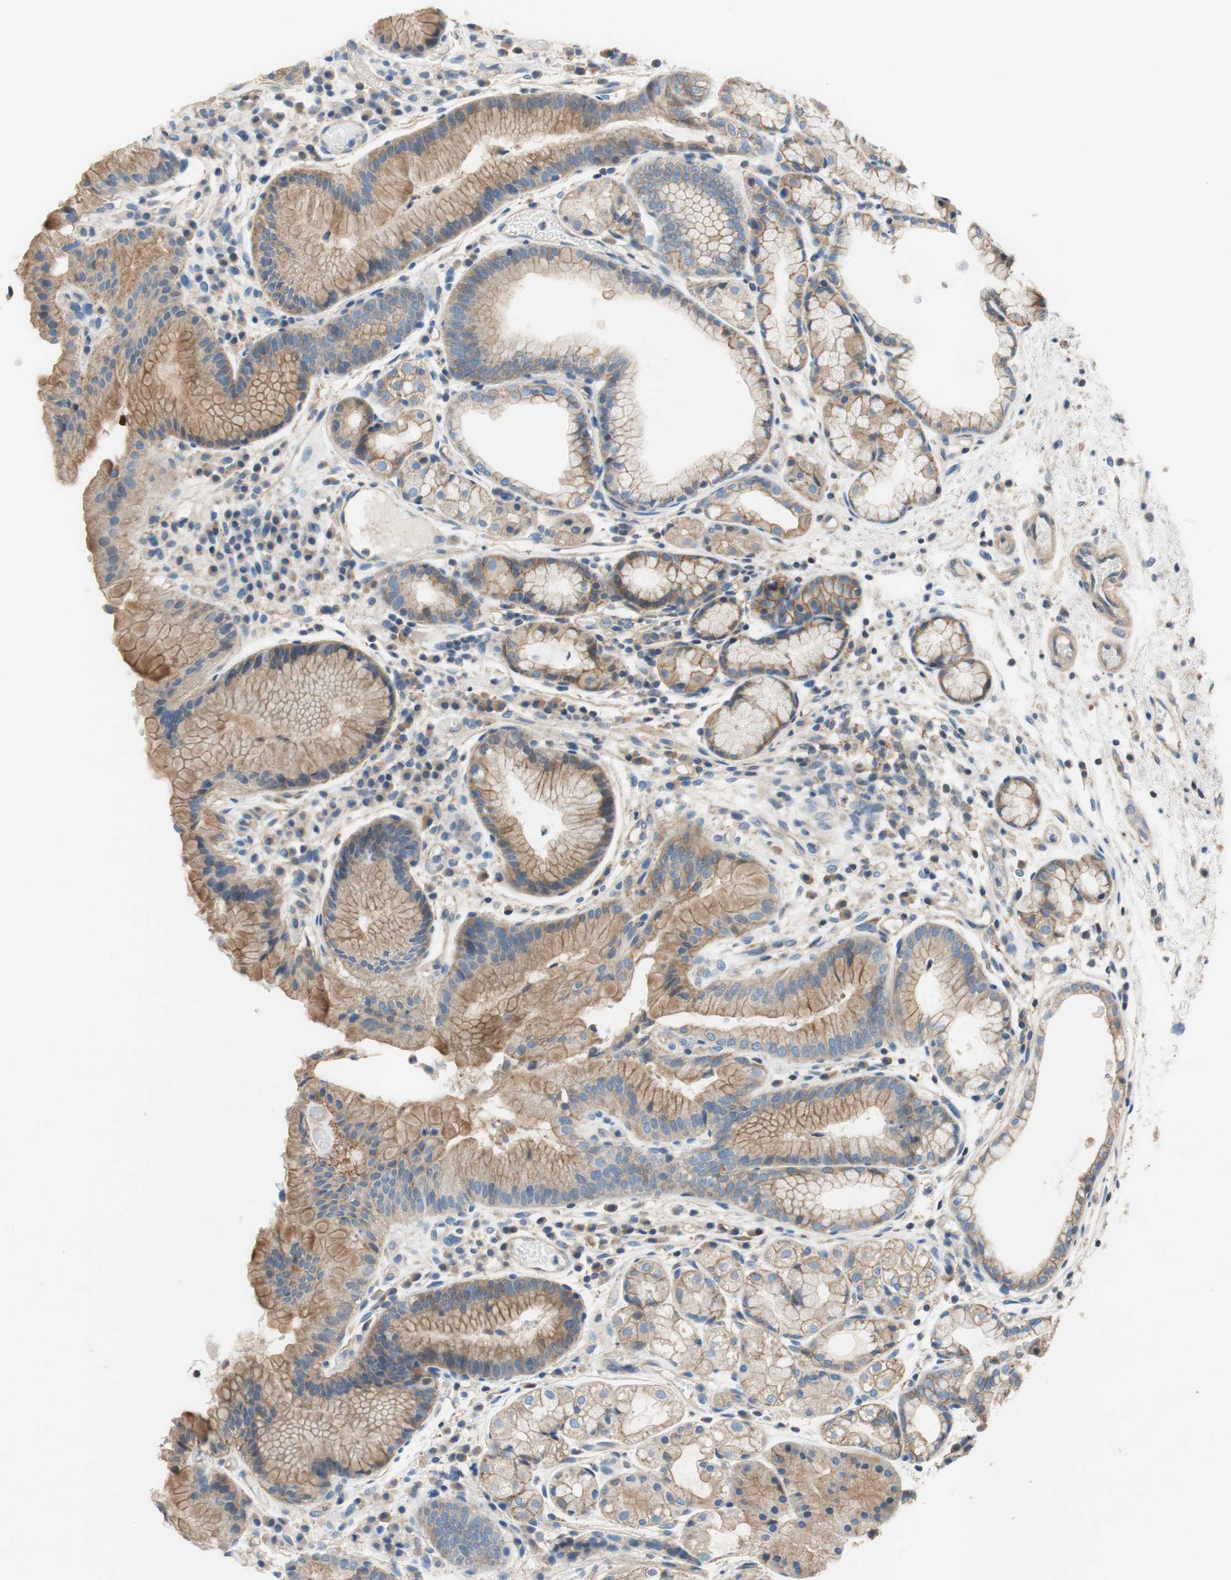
{"staining": {"intensity": "moderate", "quantity": ">75%", "location": "cytoplasmic/membranous"}, "tissue": "stomach", "cell_type": "Glandular cells", "image_type": "normal", "snomed": [{"axis": "morphology", "description": "Normal tissue, NOS"}, {"axis": "topography", "description": "Stomach, upper"}], "caption": "A high-resolution histopathology image shows immunohistochemistry staining of benign stomach, which reveals moderate cytoplasmic/membranous positivity in about >75% of glandular cells.", "gene": "CALML3", "patient": {"sex": "male", "age": 72}}